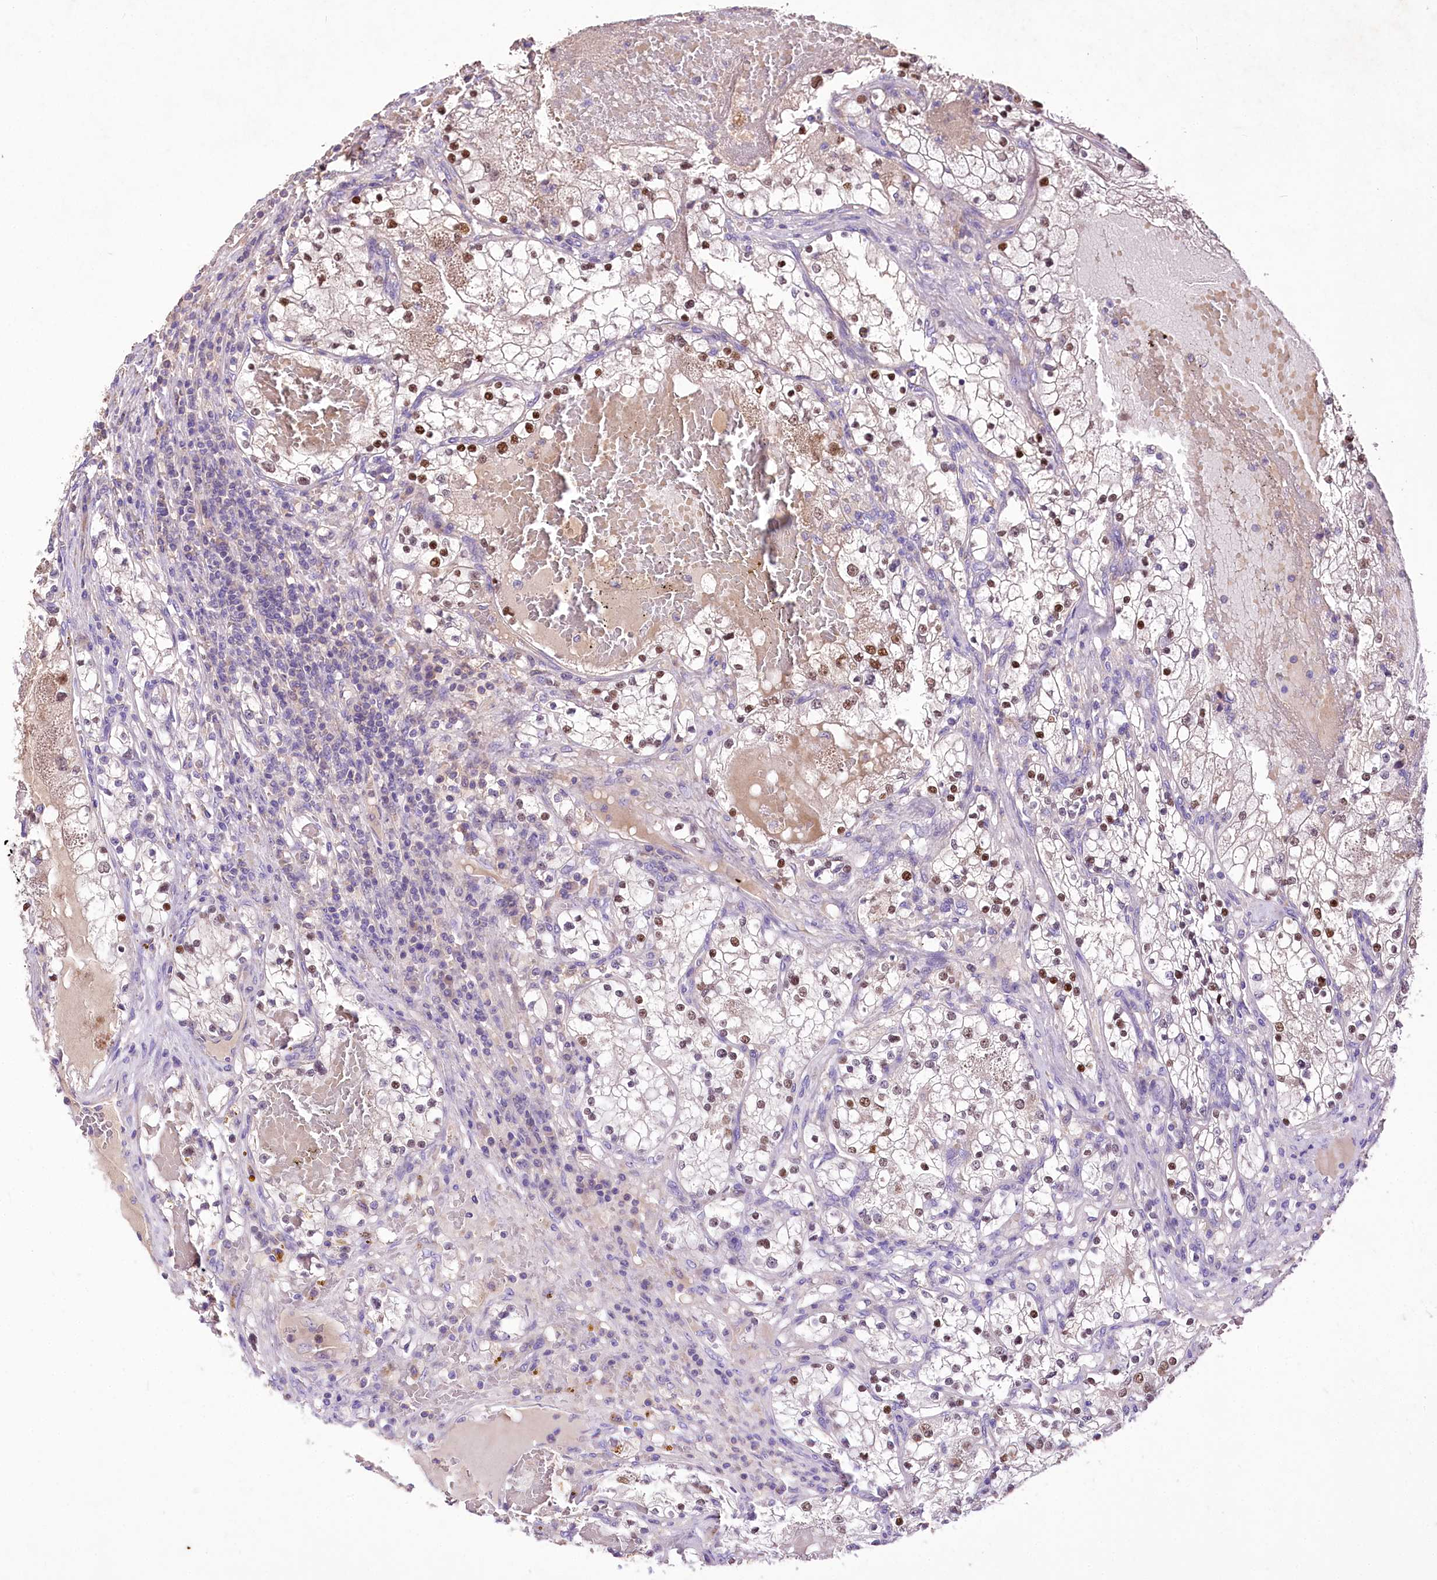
{"staining": {"intensity": "moderate", "quantity": "25%-75%", "location": "nuclear"}, "tissue": "renal cancer", "cell_type": "Tumor cells", "image_type": "cancer", "snomed": [{"axis": "morphology", "description": "Normal tissue, NOS"}, {"axis": "morphology", "description": "Adenocarcinoma, NOS"}, {"axis": "topography", "description": "Kidney"}], "caption": "Immunohistochemical staining of human renal cancer demonstrates medium levels of moderate nuclear staining in about 25%-75% of tumor cells. The protein is stained brown, and the nuclei are stained in blue (DAB IHC with brightfield microscopy, high magnification).", "gene": "PCYOX1L", "patient": {"sex": "male", "age": 68}}